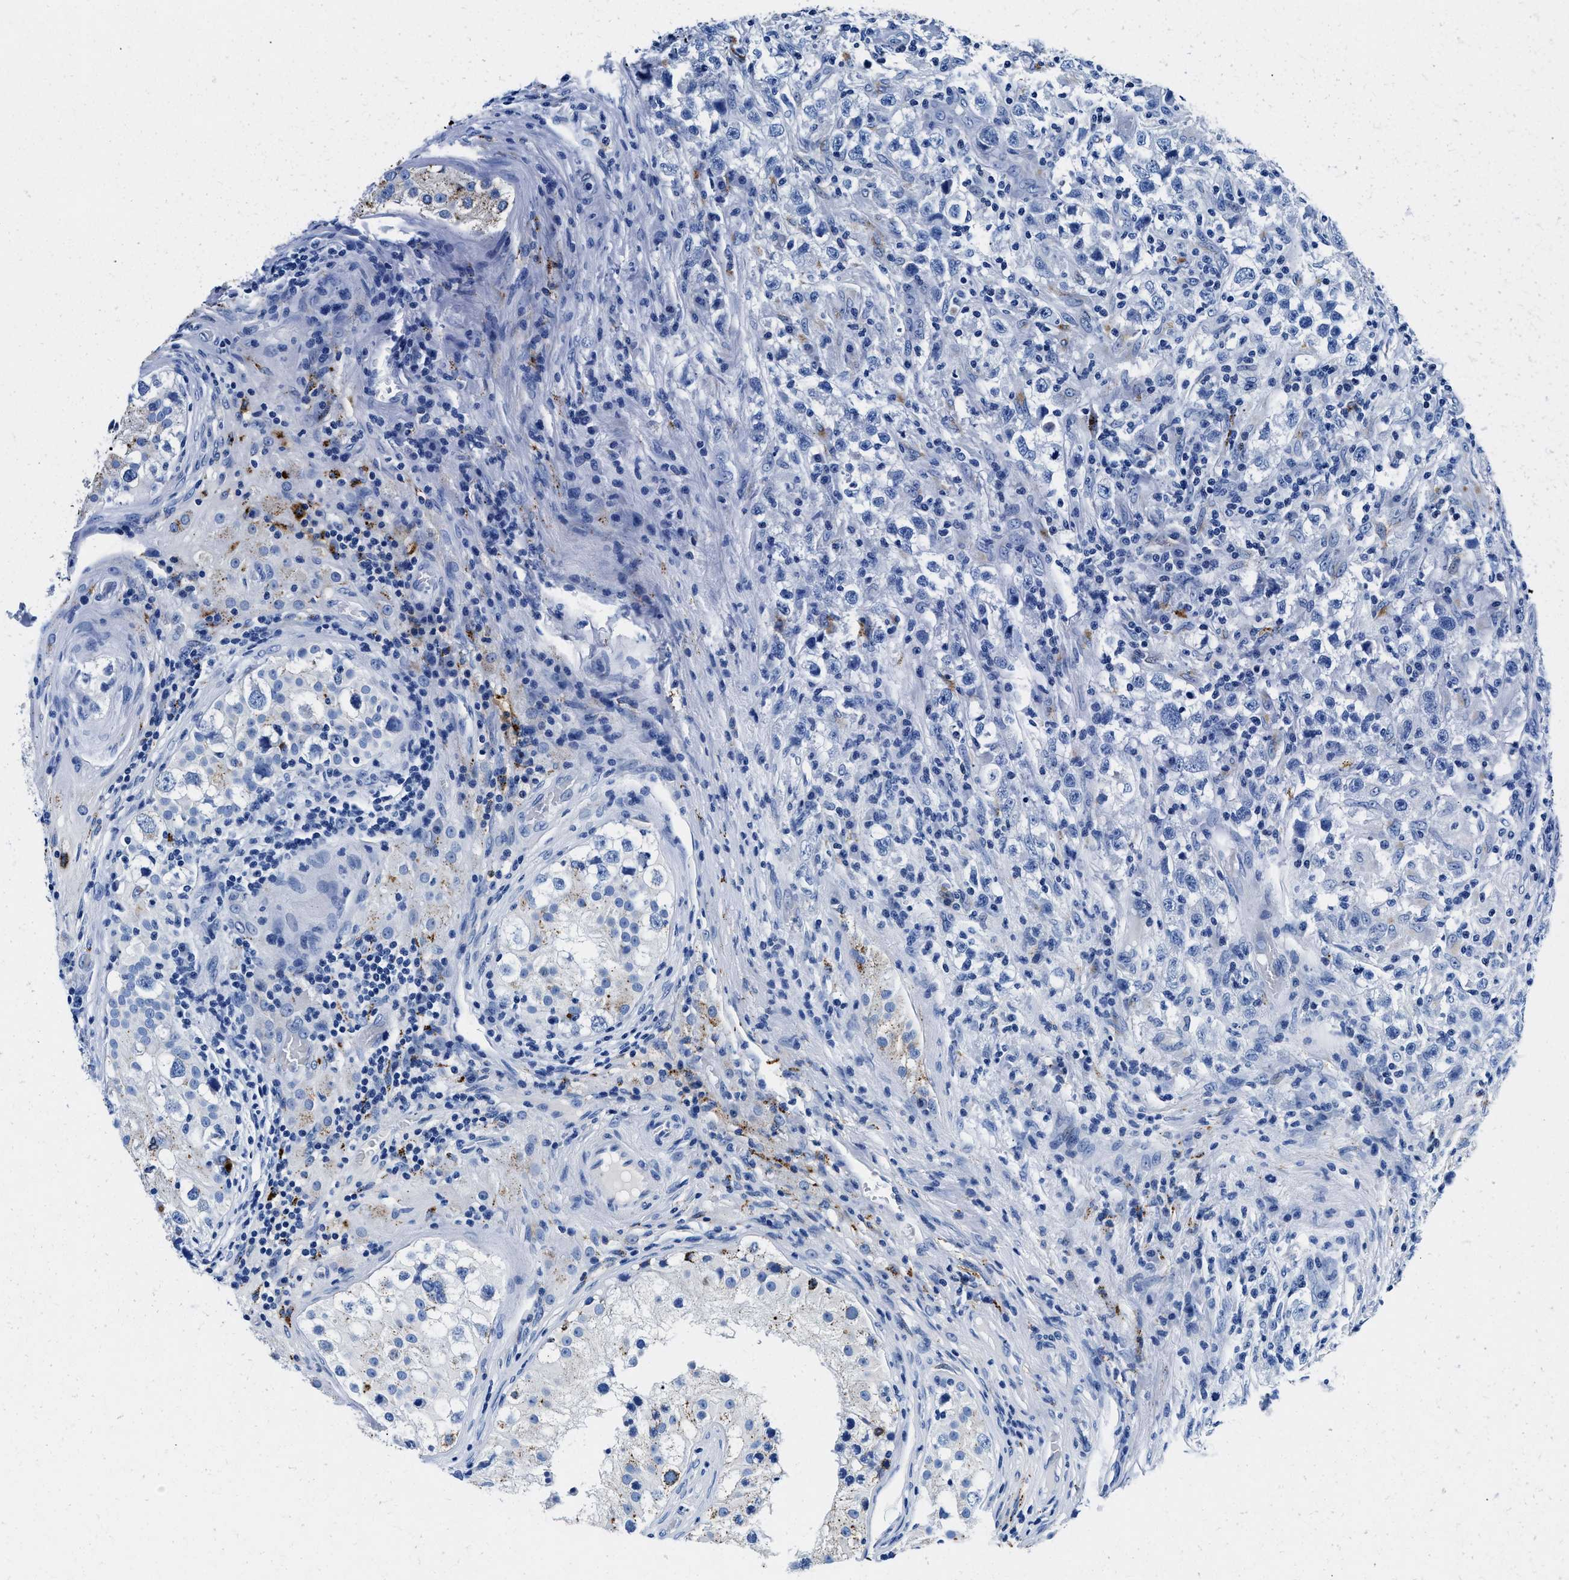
{"staining": {"intensity": "negative", "quantity": "none", "location": "none"}, "tissue": "testis cancer", "cell_type": "Tumor cells", "image_type": "cancer", "snomed": [{"axis": "morphology", "description": "Carcinoma, Embryonal, NOS"}, {"axis": "topography", "description": "Testis"}], "caption": "Immunohistochemistry (IHC) photomicrograph of embryonal carcinoma (testis) stained for a protein (brown), which displays no staining in tumor cells.", "gene": "OR14K1", "patient": {"sex": "male", "age": 21}}